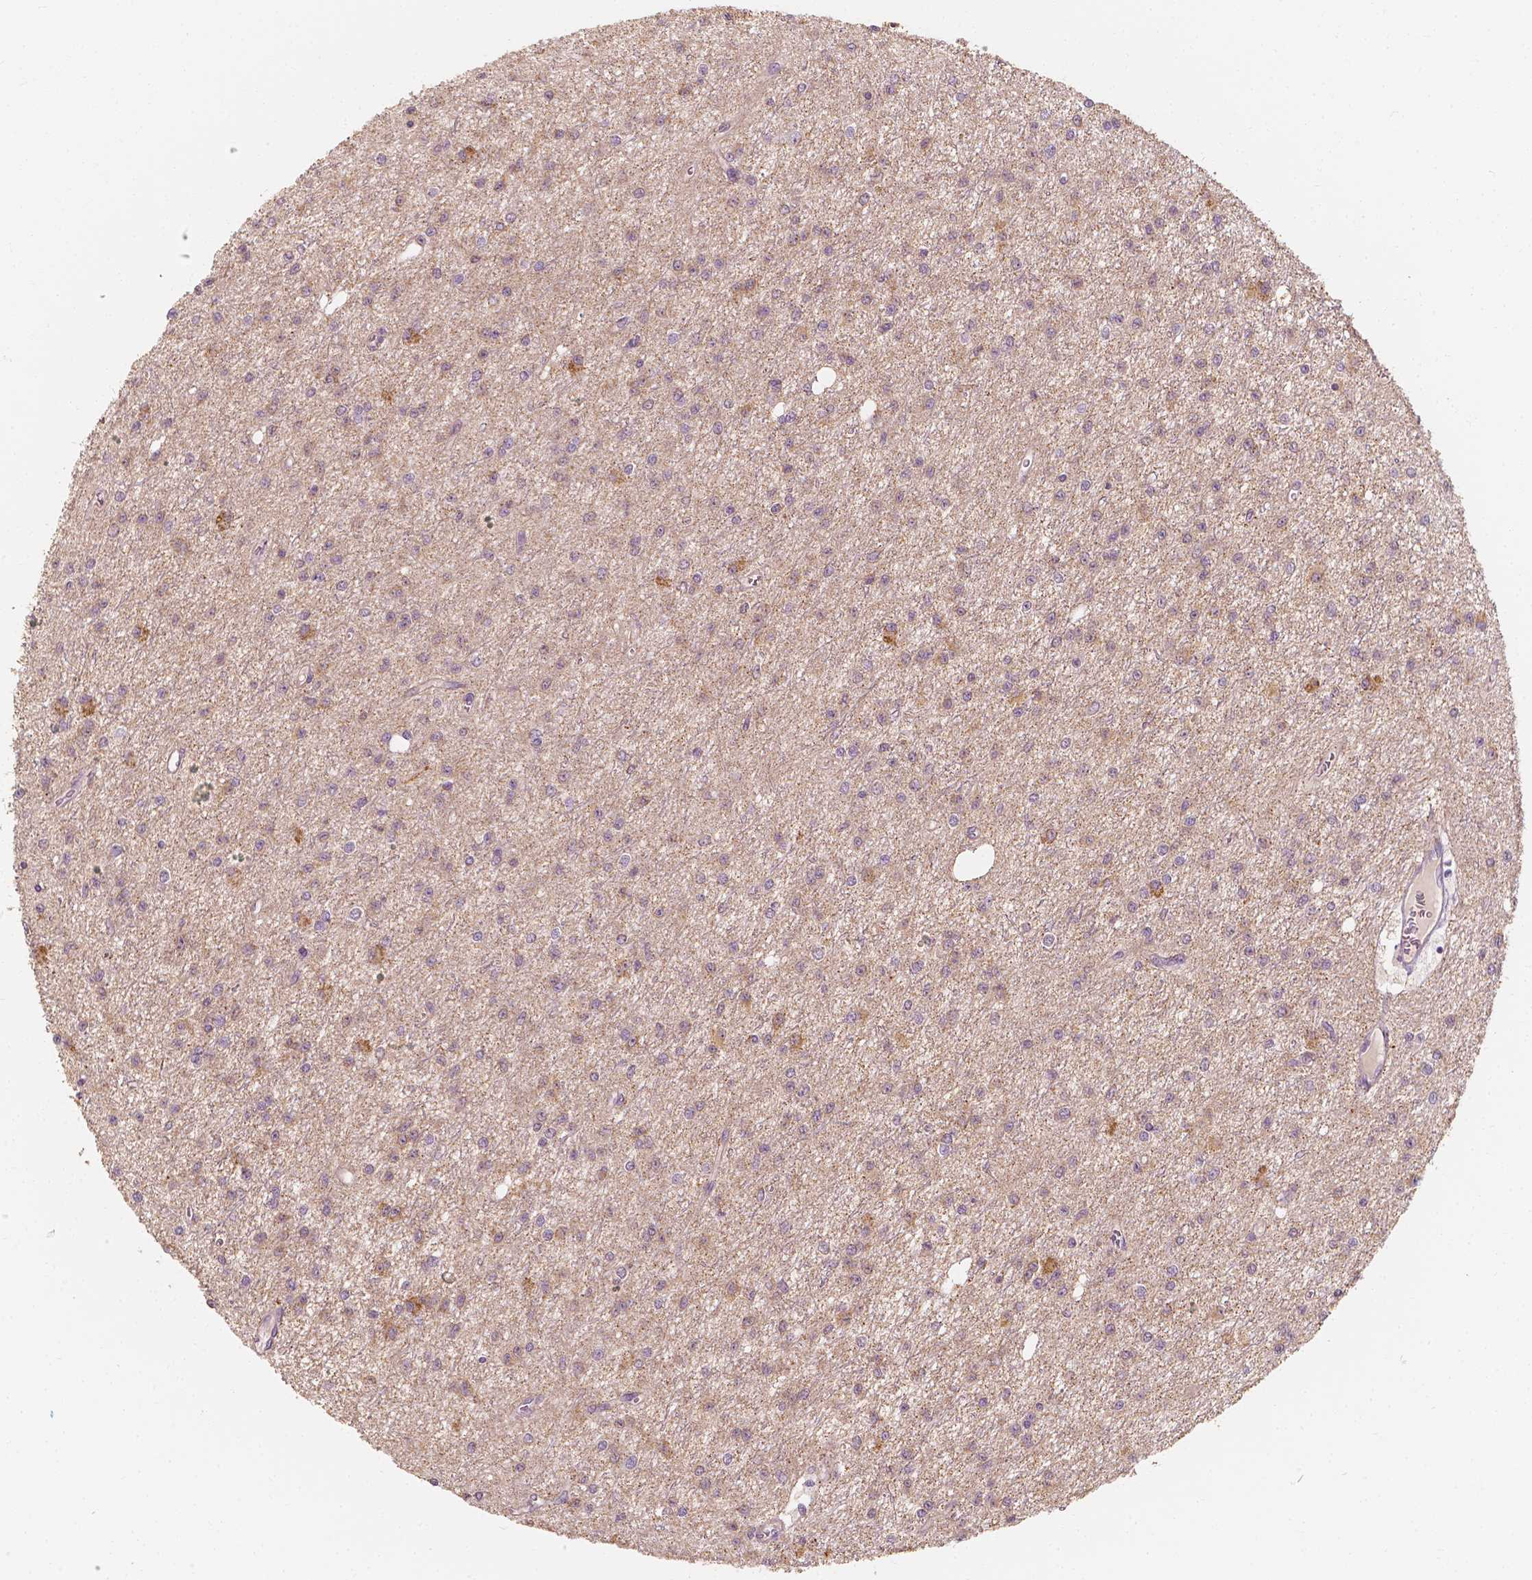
{"staining": {"intensity": "moderate", "quantity": "<25%", "location": "cytoplasmic/membranous"}, "tissue": "glioma", "cell_type": "Tumor cells", "image_type": "cancer", "snomed": [{"axis": "morphology", "description": "Glioma, malignant, Low grade"}, {"axis": "topography", "description": "Brain"}], "caption": "Low-grade glioma (malignant) tissue reveals moderate cytoplasmic/membranous expression in about <25% of tumor cells", "gene": "SHPK", "patient": {"sex": "female", "age": 45}}